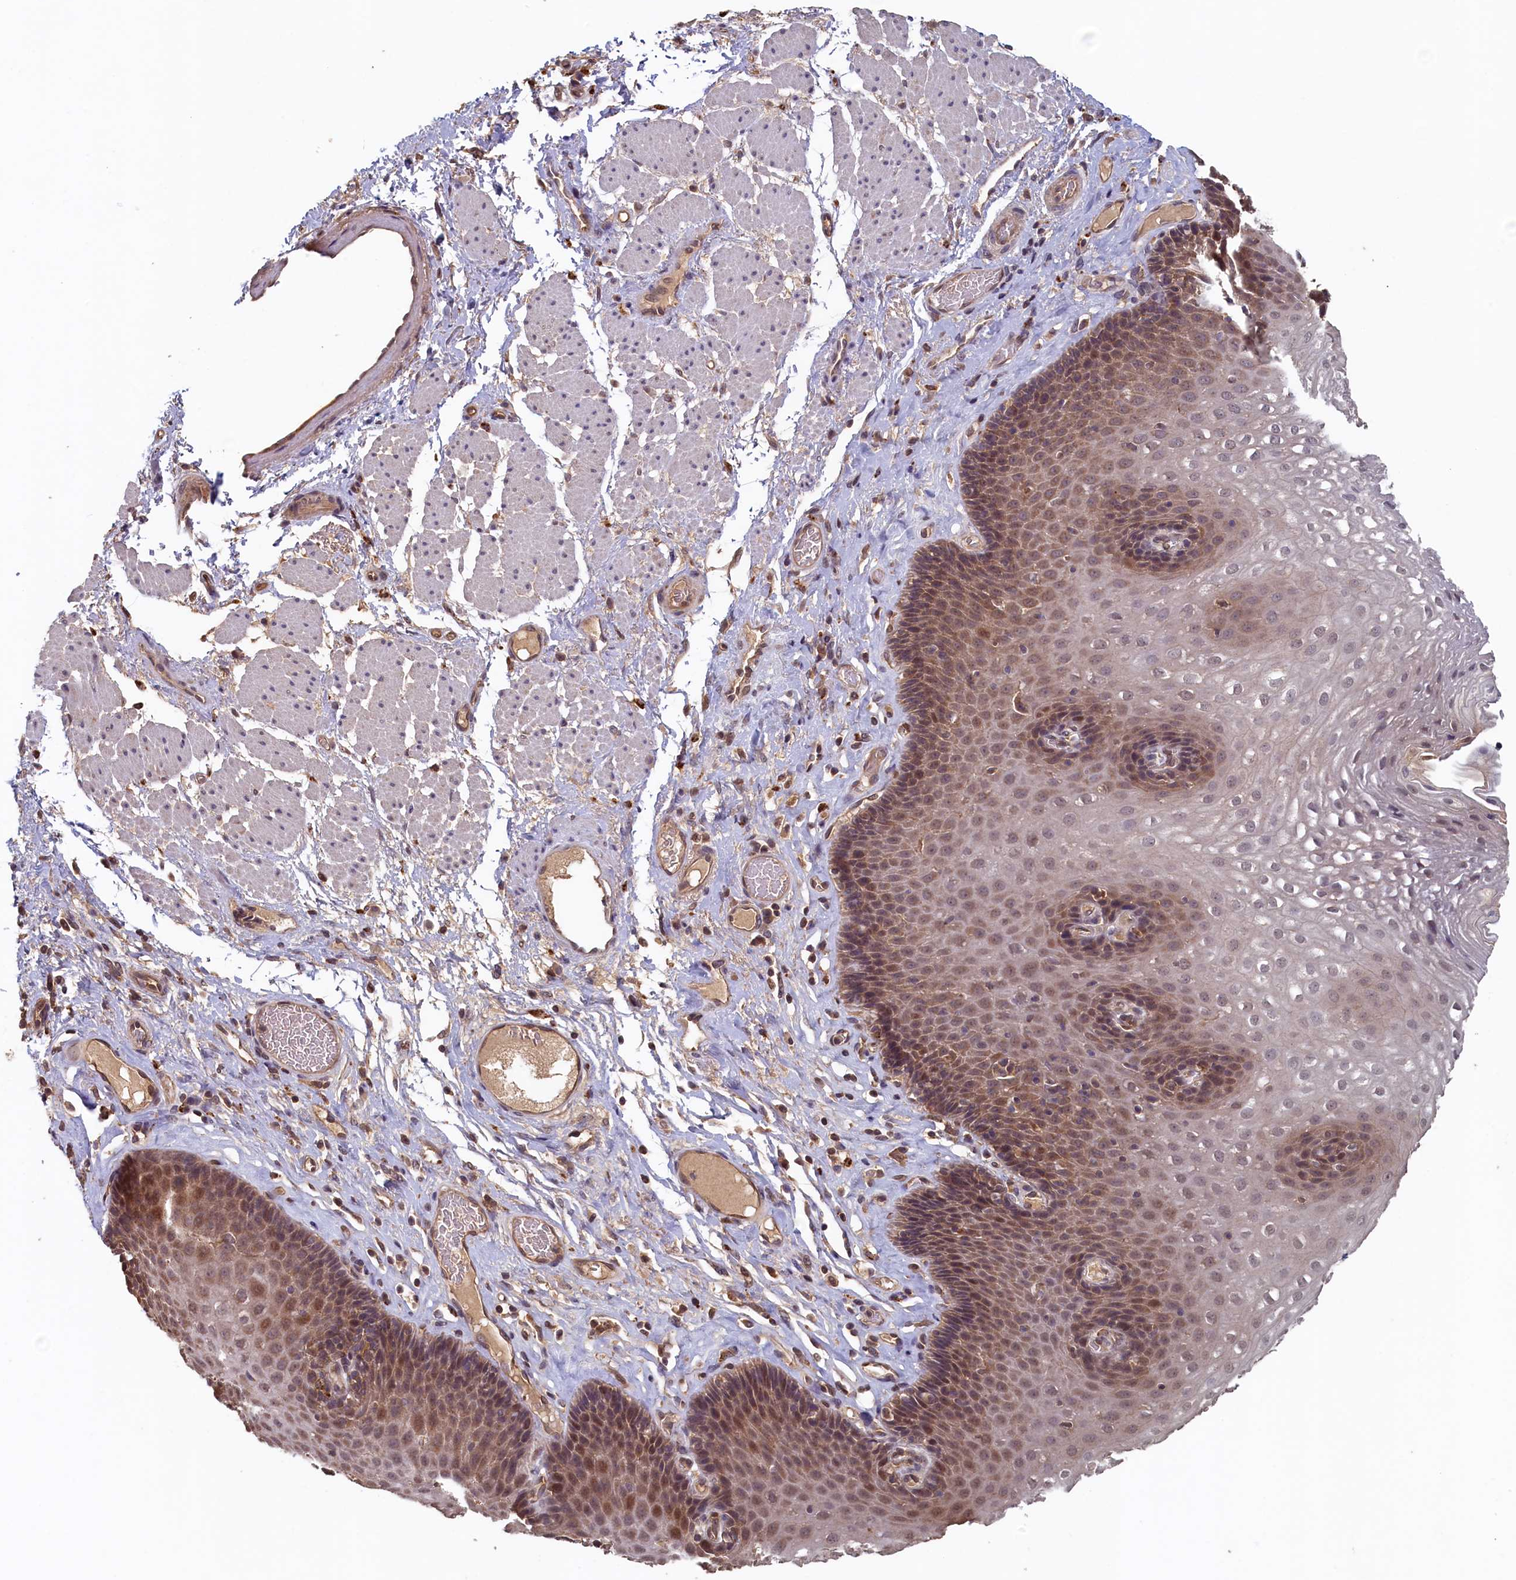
{"staining": {"intensity": "moderate", "quantity": "25%-75%", "location": "cytoplasmic/membranous,nuclear"}, "tissue": "esophagus", "cell_type": "Squamous epithelial cells", "image_type": "normal", "snomed": [{"axis": "morphology", "description": "Normal tissue, NOS"}, {"axis": "topography", "description": "Esophagus"}], "caption": "High-magnification brightfield microscopy of unremarkable esophagus stained with DAB (3,3'-diaminobenzidine) (brown) and counterstained with hematoxylin (blue). squamous epithelial cells exhibit moderate cytoplasmic/membranous,nuclear staining is seen in about25%-75% of cells.", "gene": "NUBP2", "patient": {"sex": "female", "age": 66}}